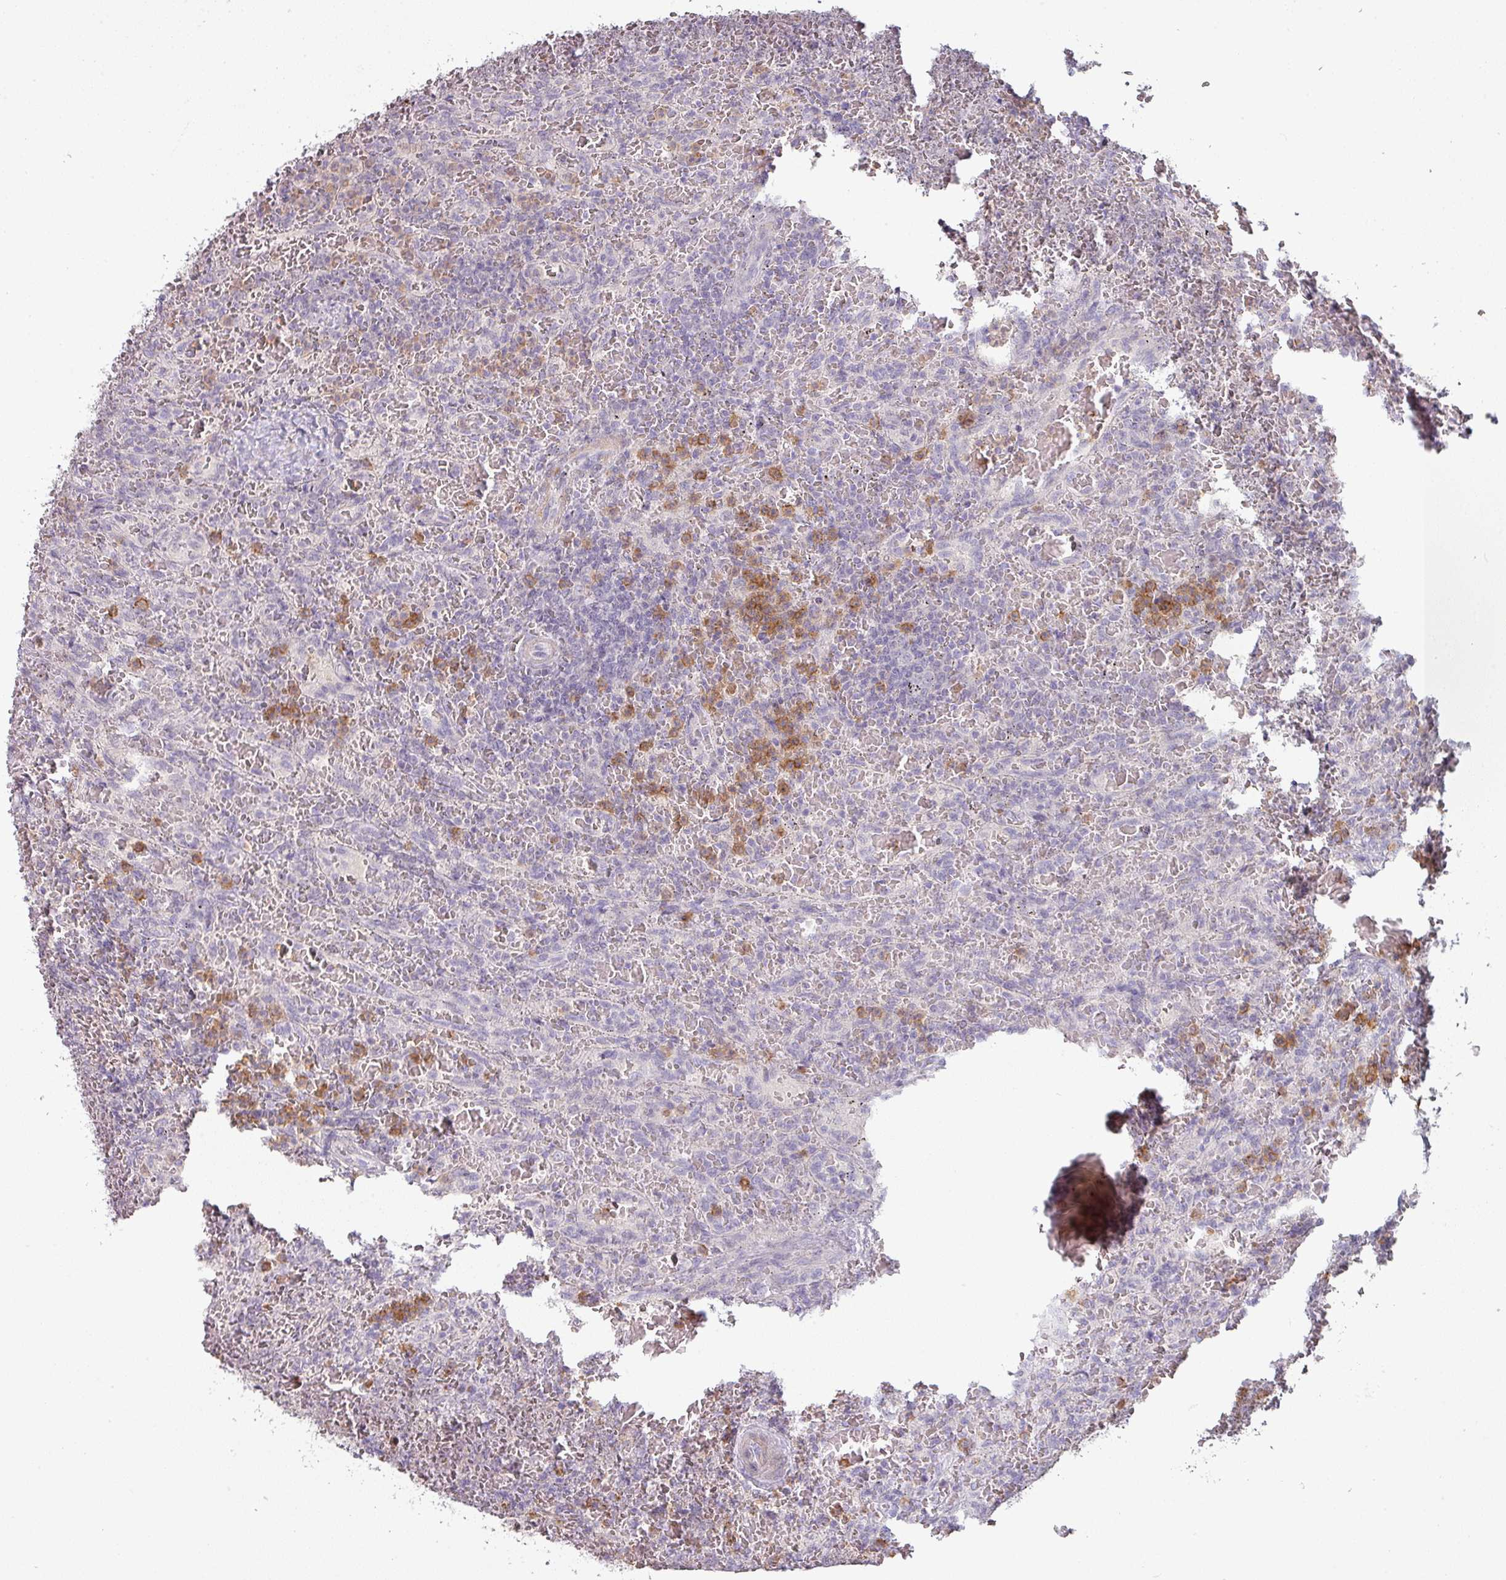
{"staining": {"intensity": "negative", "quantity": "none", "location": "none"}, "tissue": "lymphoma", "cell_type": "Tumor cells", "image_type": "cancer", "snomed": [{"axis": "morphology", "description": "Malignant lymphoma, non-Hodgkin's type, Low grade"}, {"axis": "topography", "description": "Spleen"}], "caption": "Malignant lymphoma, non-Hodgkin's type (low-grade) stained for a protein using immunohistochemistry demonstrates no positivity tumor cells.", "gene": "MAGEC3", "patient": {"sex": "female", "age": 64}}